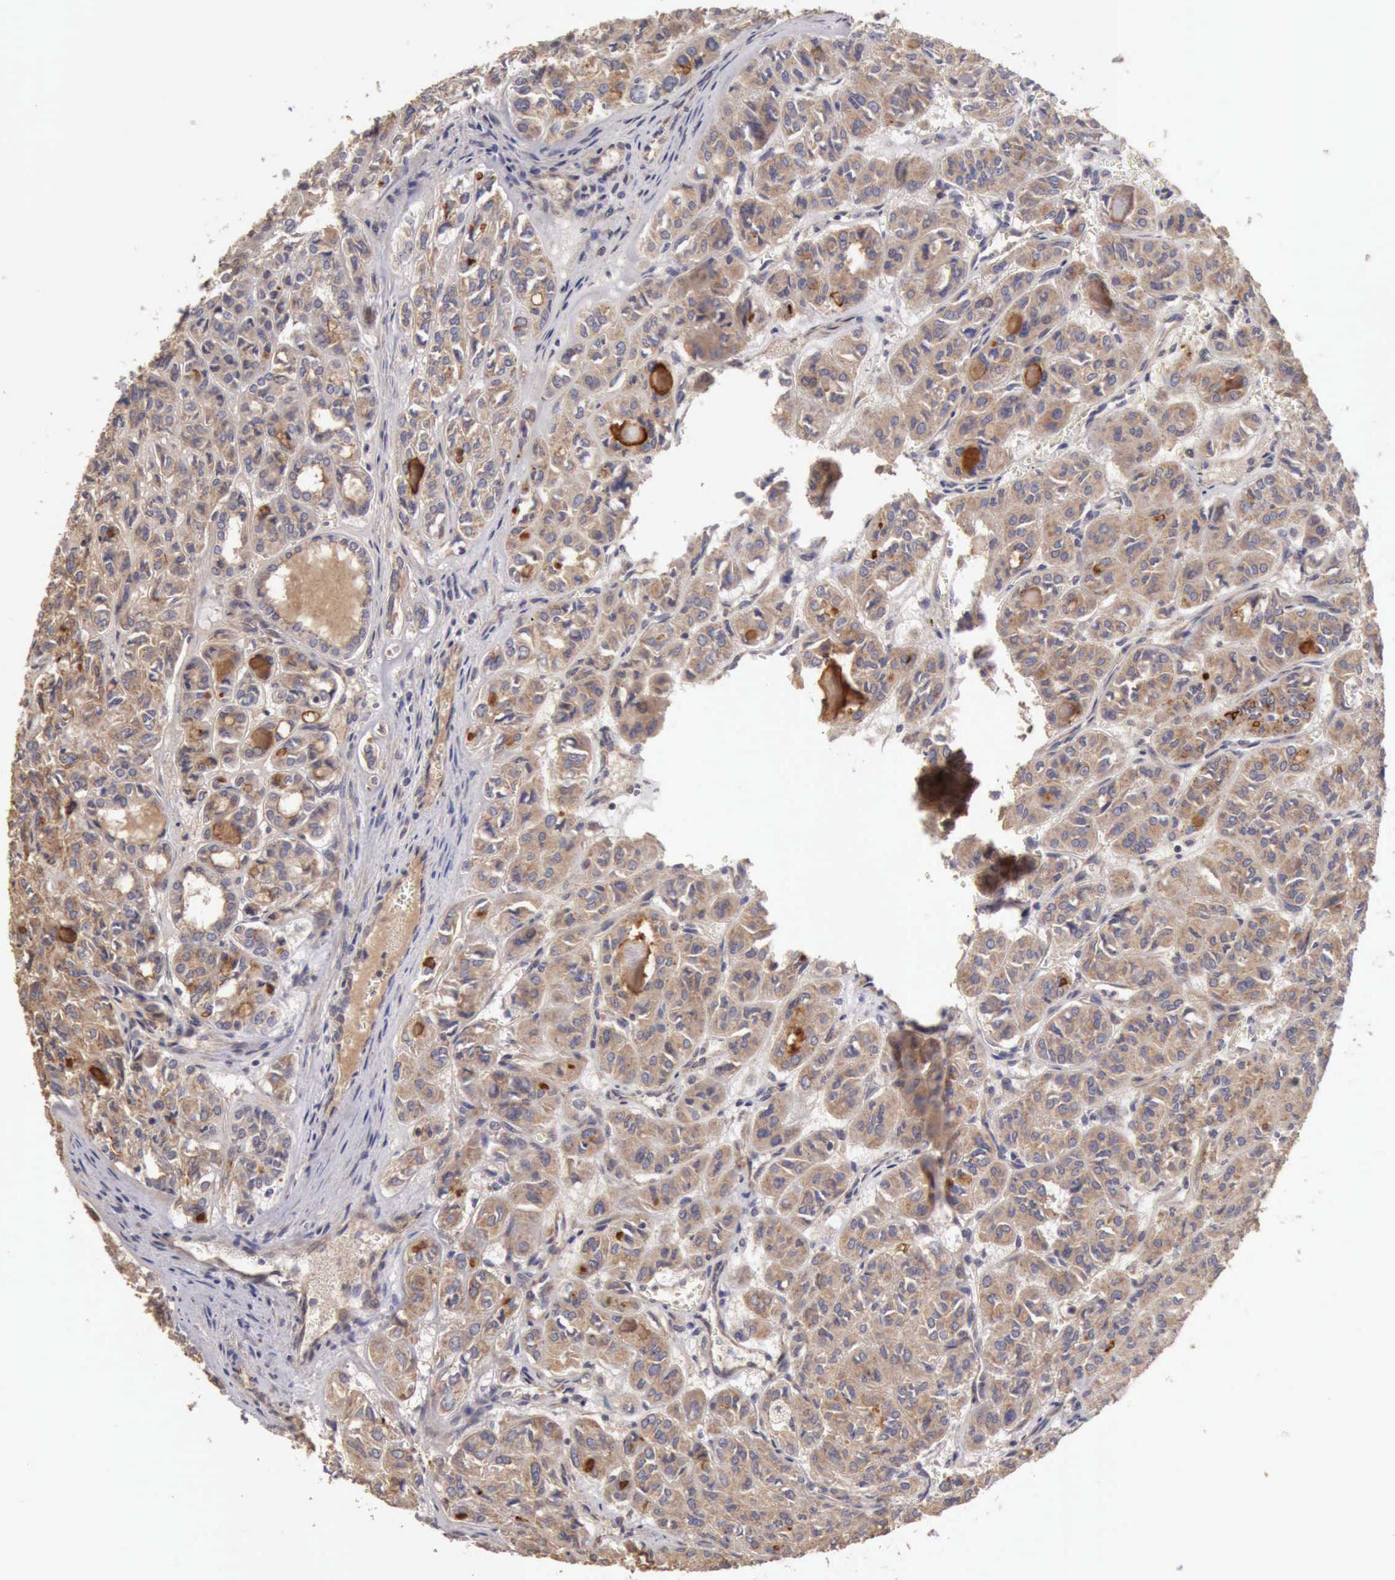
{"staining": {"intensity": "negative", "quantity": "none", "location": "none"}, "tissue": "thyroid cancer", "cell_type": "Tumor cells", "image_type": "cancer", "snomed": [{"axis": "morphology", "description": "Follicular adenoma carcinoma, NOS"}, {"axis": "topography", "description": "Thyroid gland"}], "caption": "A high-resolution photomicrograph shows immunohistochemistry (IHC) staining of thyroid cancer (follicular adenoma carcinoma), which displays no significant staining in tumor cells.", "gene": "BMX", "patient": {"sex": "female", "age": 71}}